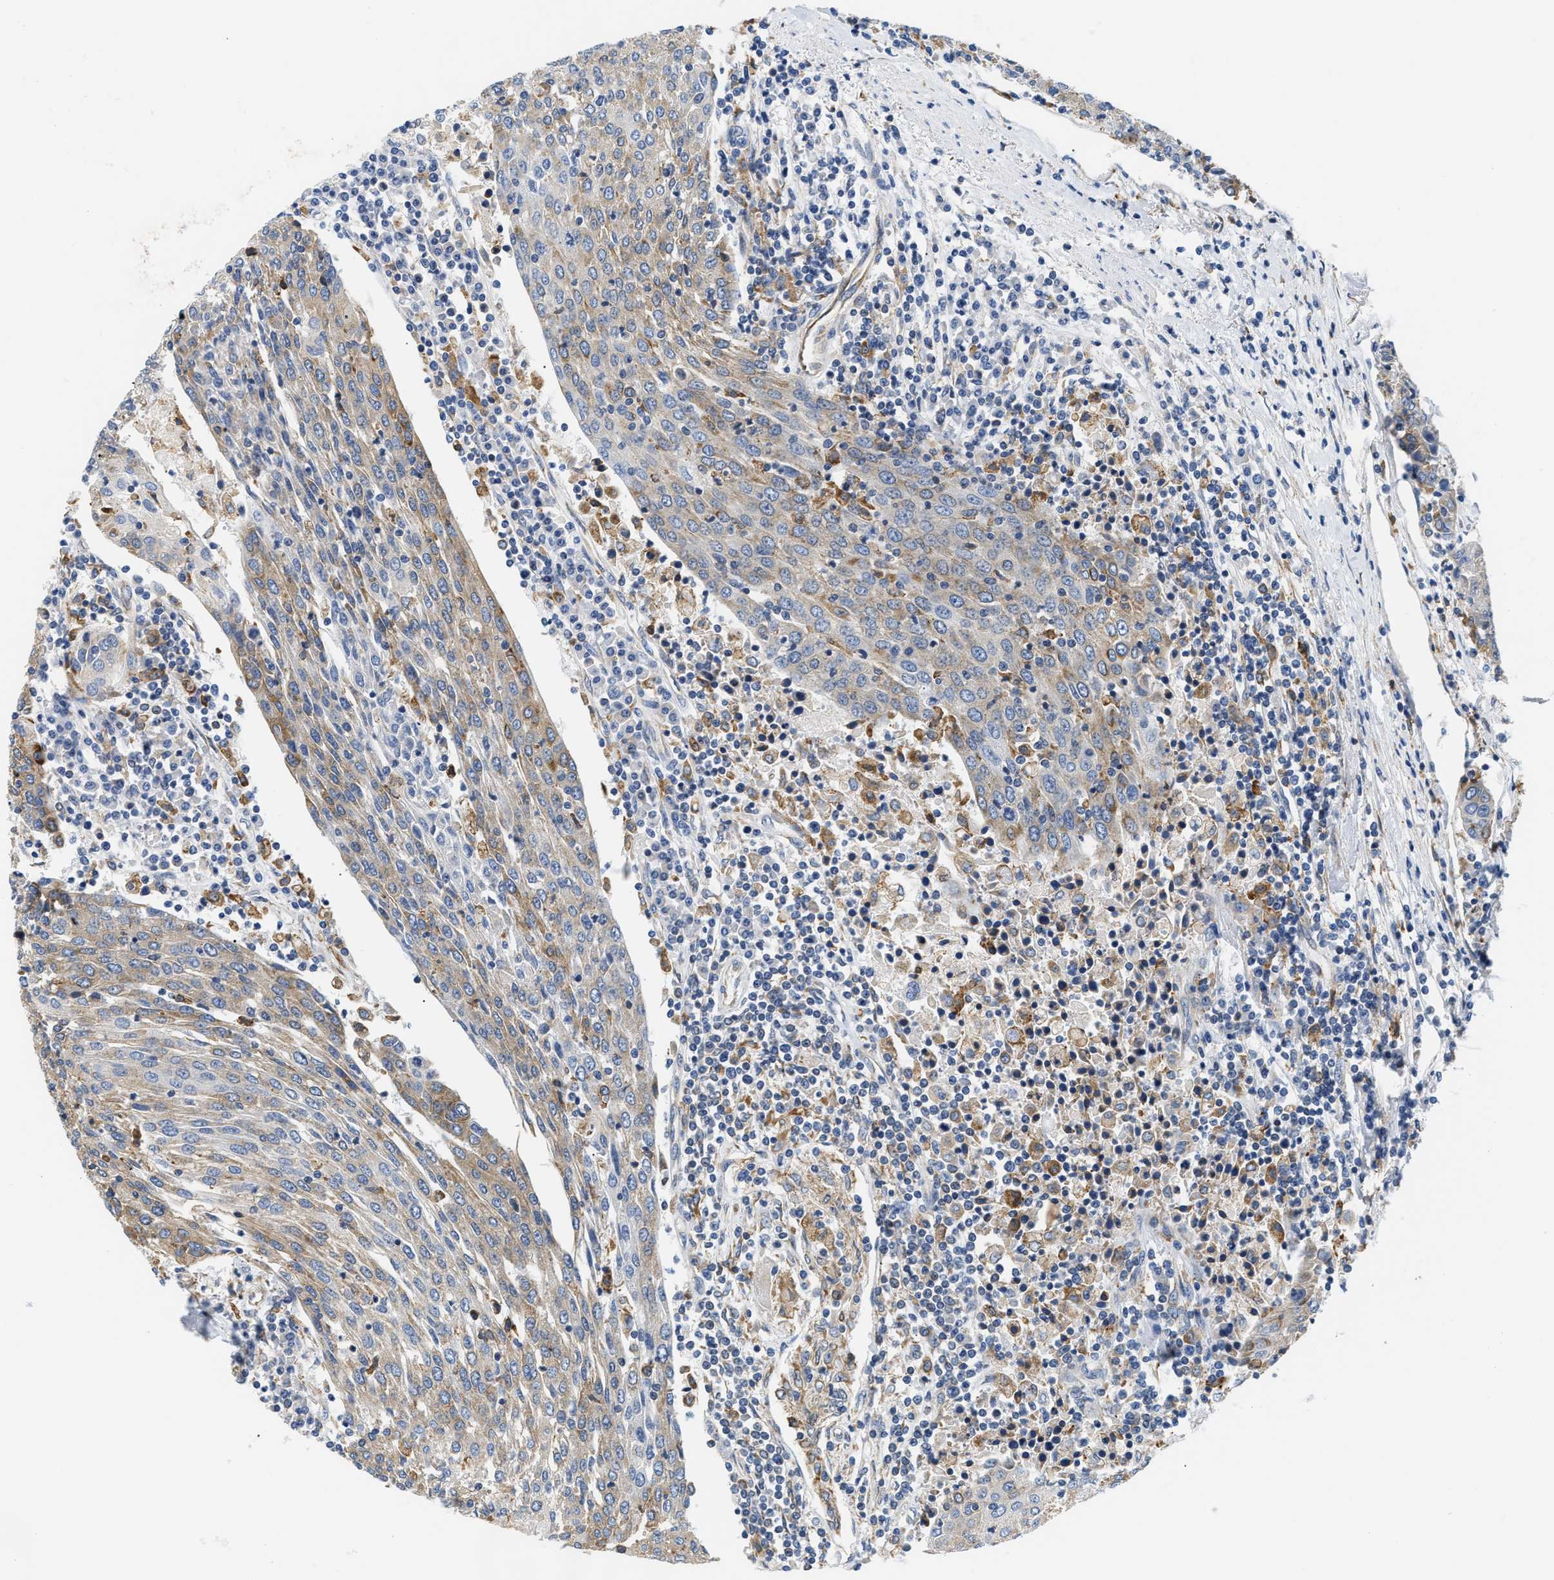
{"staining": {"intensity": "weak", "quantity": "<25%", "location": "cytoplasmic/membranous"}, "tissue": "urothelial cancer", "cell_type": "Tumor cells", "image_type": "cancer", "snomed": [{"axis": "morphology", "description": "Urothelial carcinoma, High grade"}, {"axis": "topography", "description": "Urinary bladder"}], "caption": "This is an immunohistochemistry image of urothelial cancer. There is no positivity in tumor cells.", "gene": "HDHD3", "patient": {"sex": "female", "age": 85}}